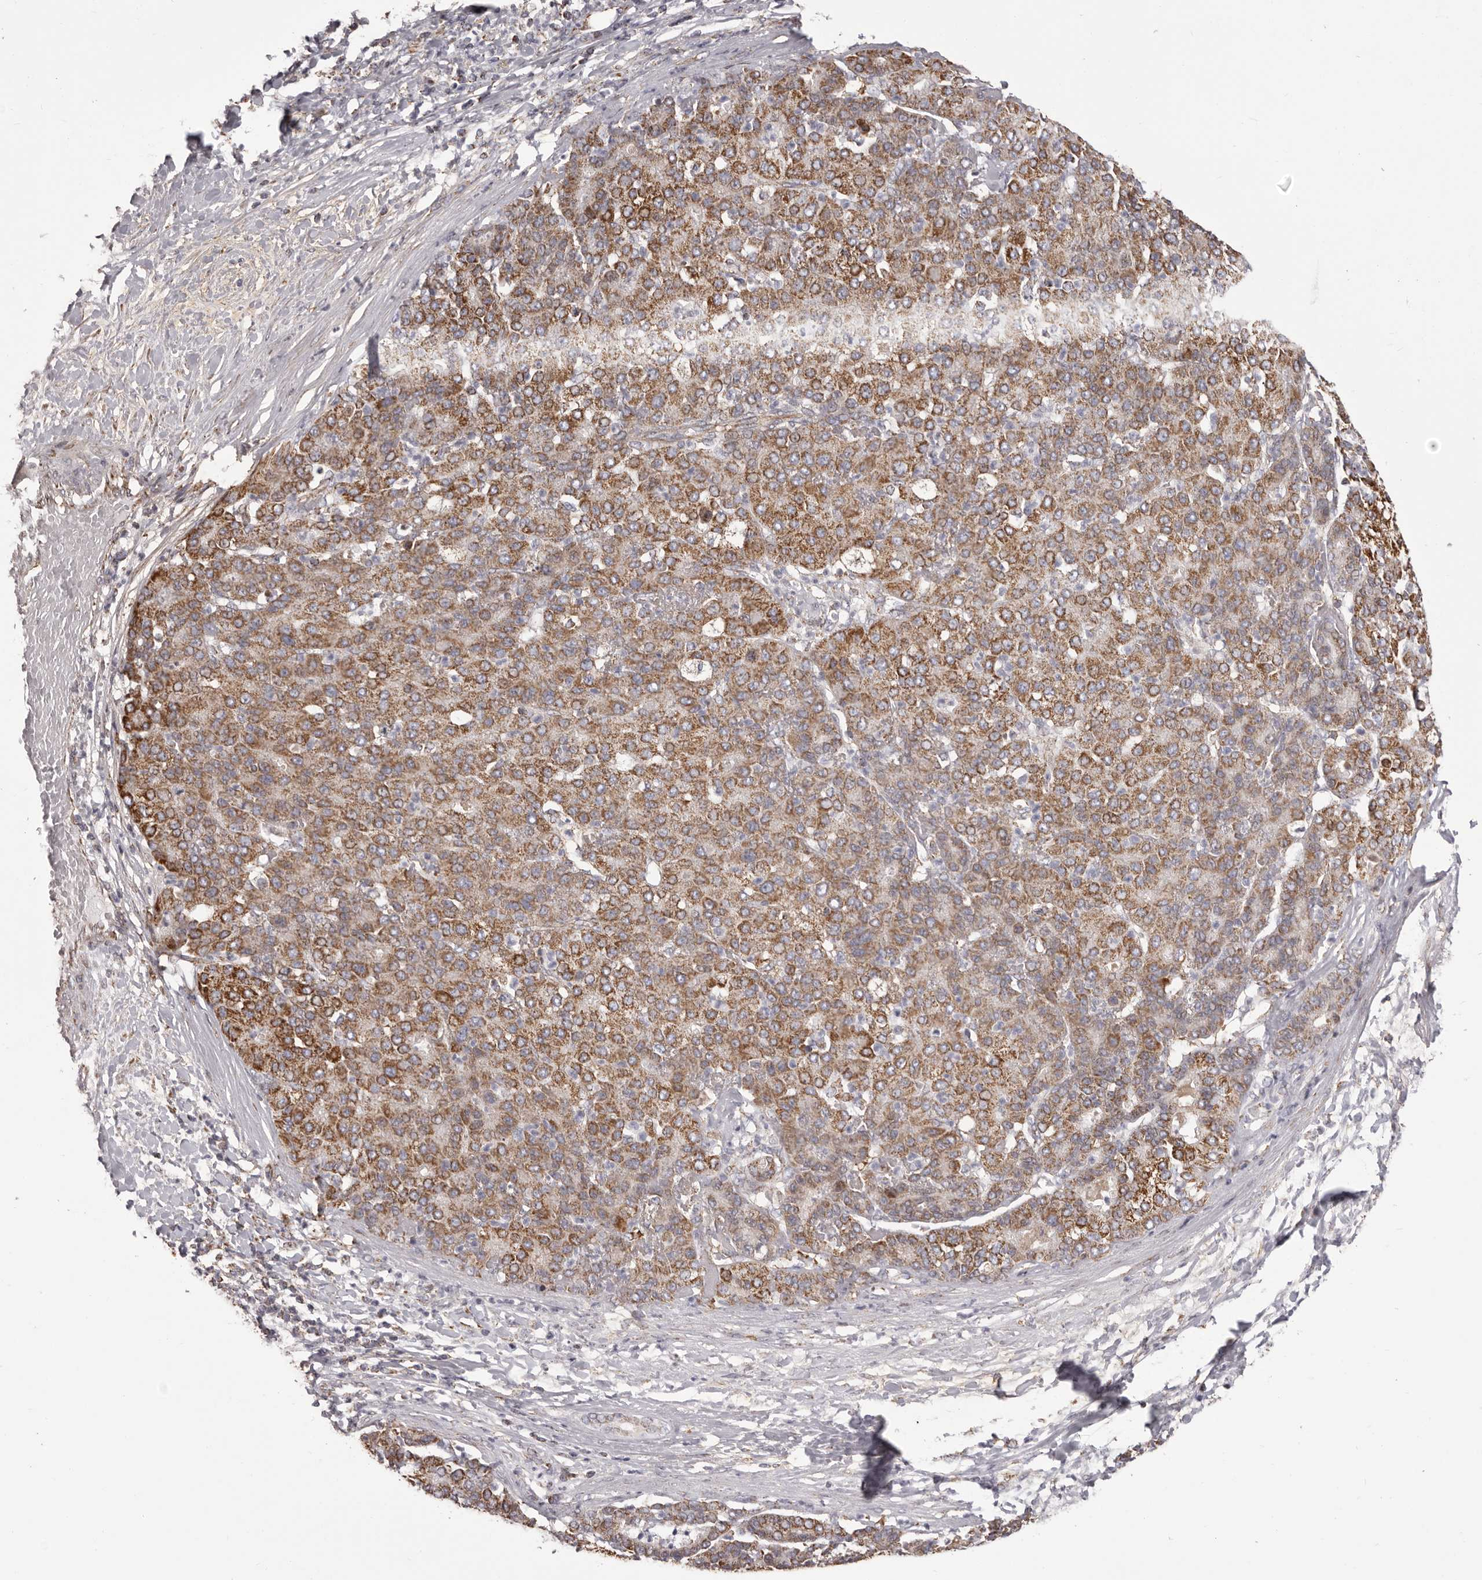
{"staining": {"intensity": "strong", "quantity": ">75%", "location": "cytoplasmic/membranous"}, "tissue": "liver cancer", "cell_type": "Tumor cells", "image_type": "cancer", "snomed": [{"axis": "morphology", "description": "Carcinoma, Hepatocellular, NOS"}, {"axis": "topography", "description": "Liver"}], "caption": "Immunohistochemical staining of liver cancer reveals high levels of strong cytoplasmic/membranous protein staining in about >75% of tumor cells.", "gene": "CHRM2", "patient": {"sex": "male", "age": 65}}